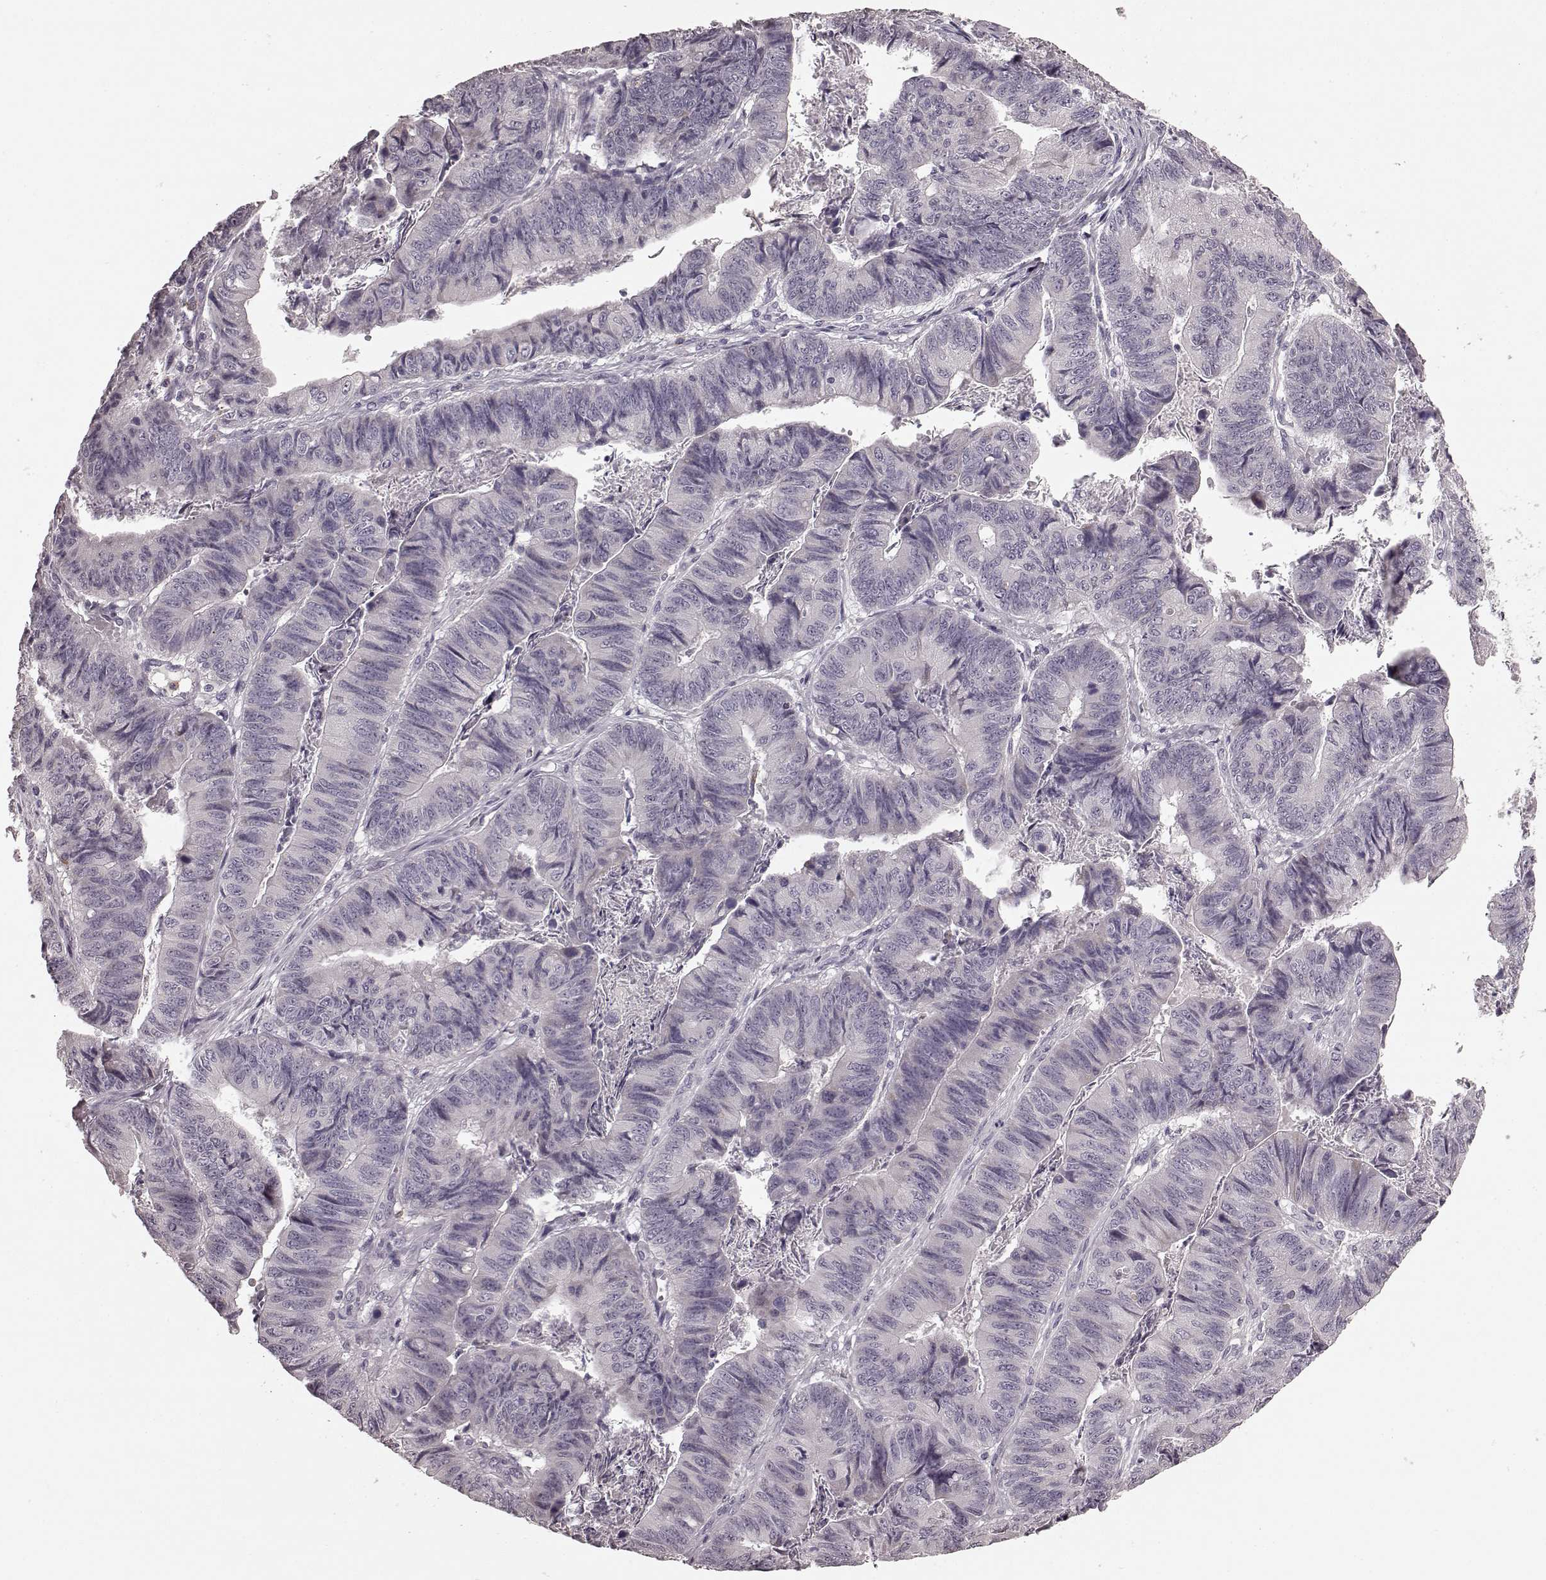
{"staining": {"intensity": "negative", "quantity": "none", "location": "none"}, "tissue": "stomach cancer", "cell_type": "Tumor cells", "image_type": "cancer", "snomed": [{"axis": "morphology", "description": "Adenocarcinoma, NOS"}, {"axis": "topography", "description": "Stomach, lower"}], "caption": "The photomicrograph exhibits no significant positivity in tumor cells of stomach cancer (adenocarcinoma).", "gene": "CD28", "patient": {"sex": "male", "age": 77}}